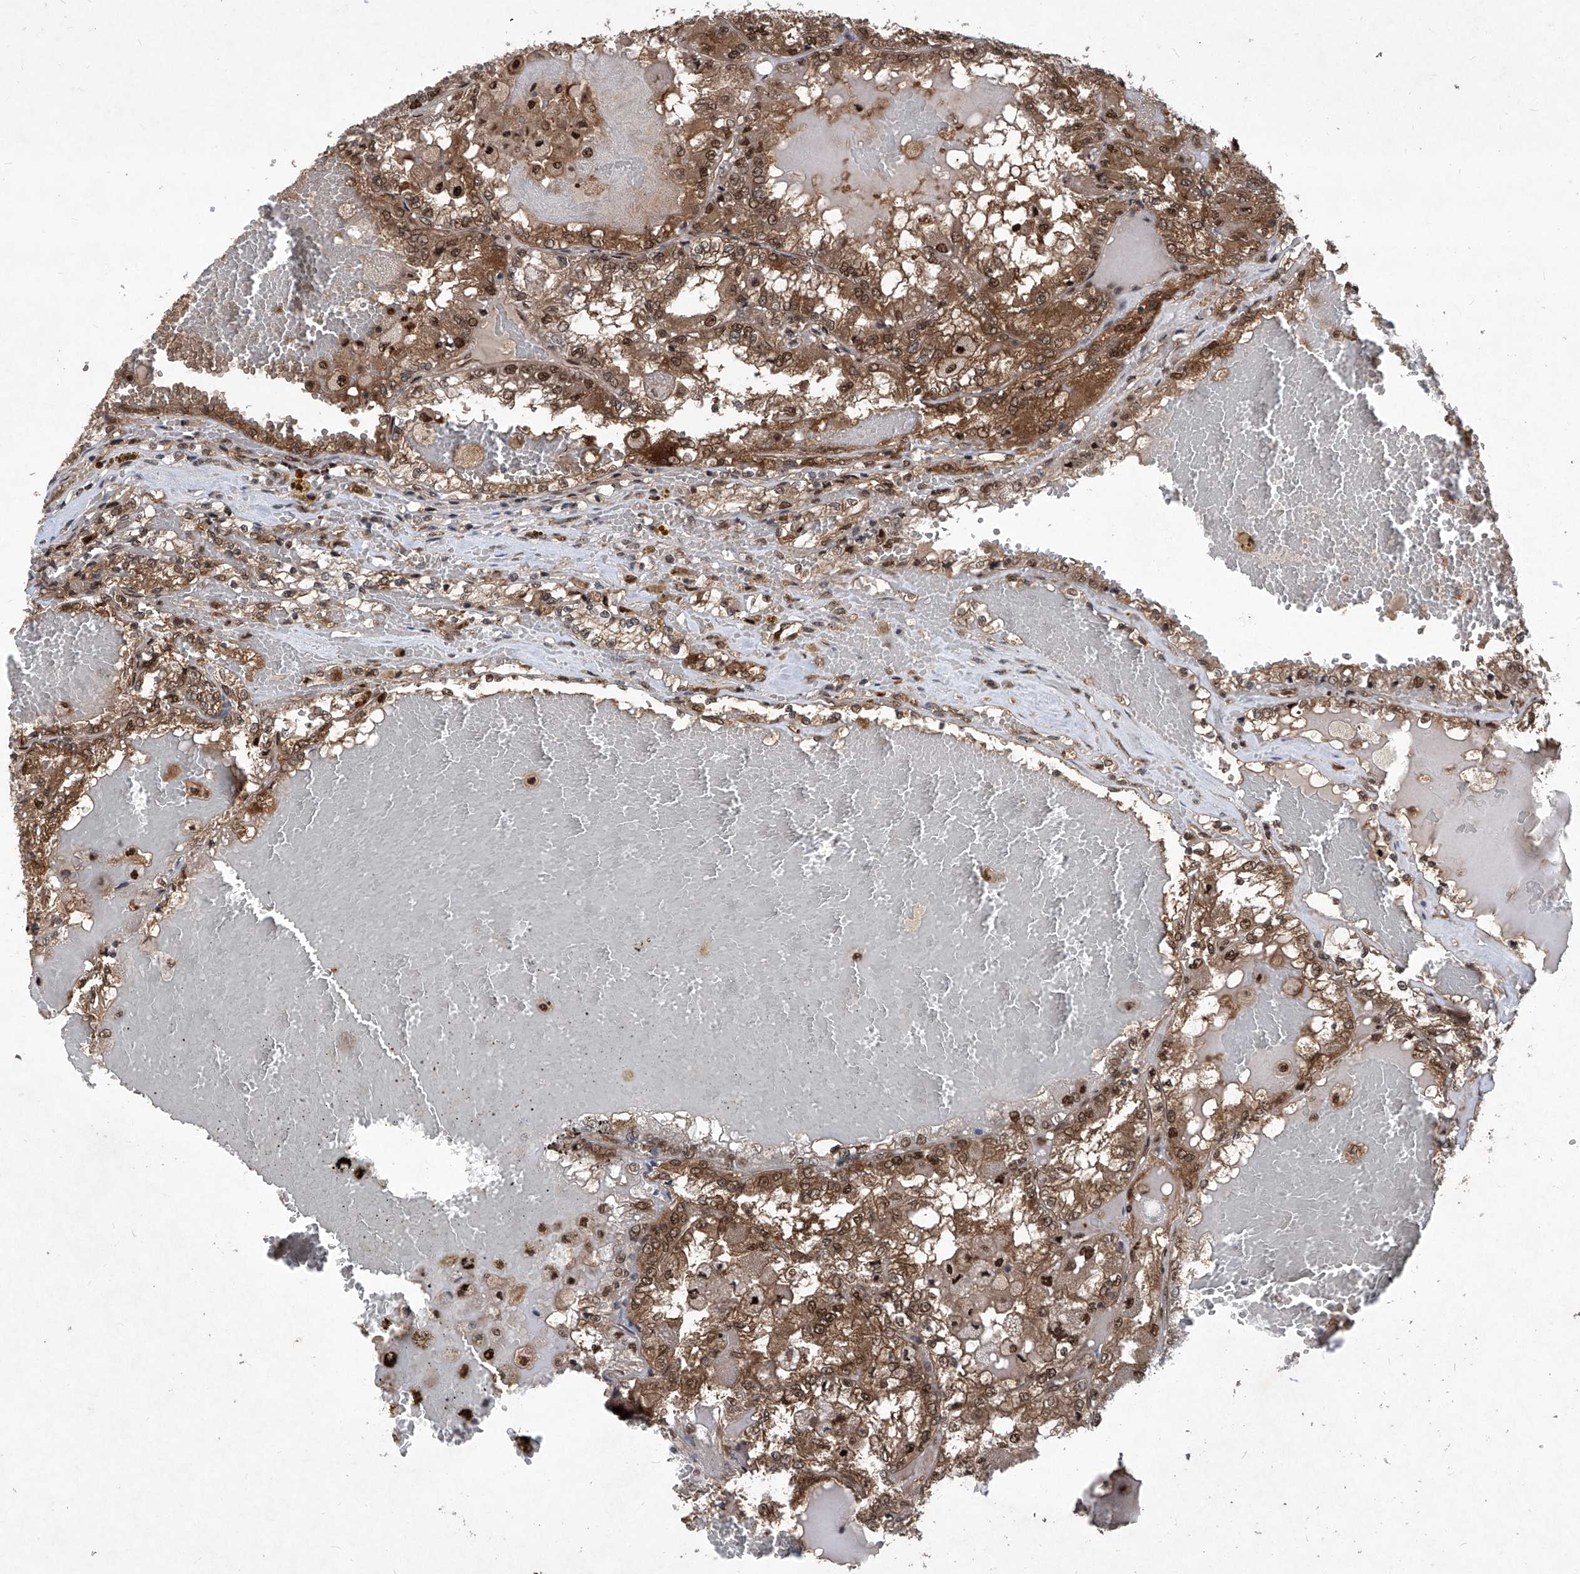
{"staining": {"intensity": "moderate", "quantity": ">75%", "location": "cytoplasmic/membranous,nuclear"}, "tissue": "renal cancer", "cell_type": "Tumor cells", "image_type": "cancer", "snomed": [{"axis": "morphology", "description": "Adenocarcinoma, NOS"}, {"axis": "topography", "description": "Kidney"}], "caption": "Immunohistochemistry (DAB) staining of human renal cancer (adenocarcinoma) exhibits moderate cytoplasmic/membranous and nuclear protein staining in approximately >75% of tumor cells. Using DAB (3,3'-diaminobenzidine) (brown) and hematoxylin (blue) stains, captured at high magnification using brightfield microscopy.", "gene": "PSMB1", "patient": {"sex": "female", "age": 56}}